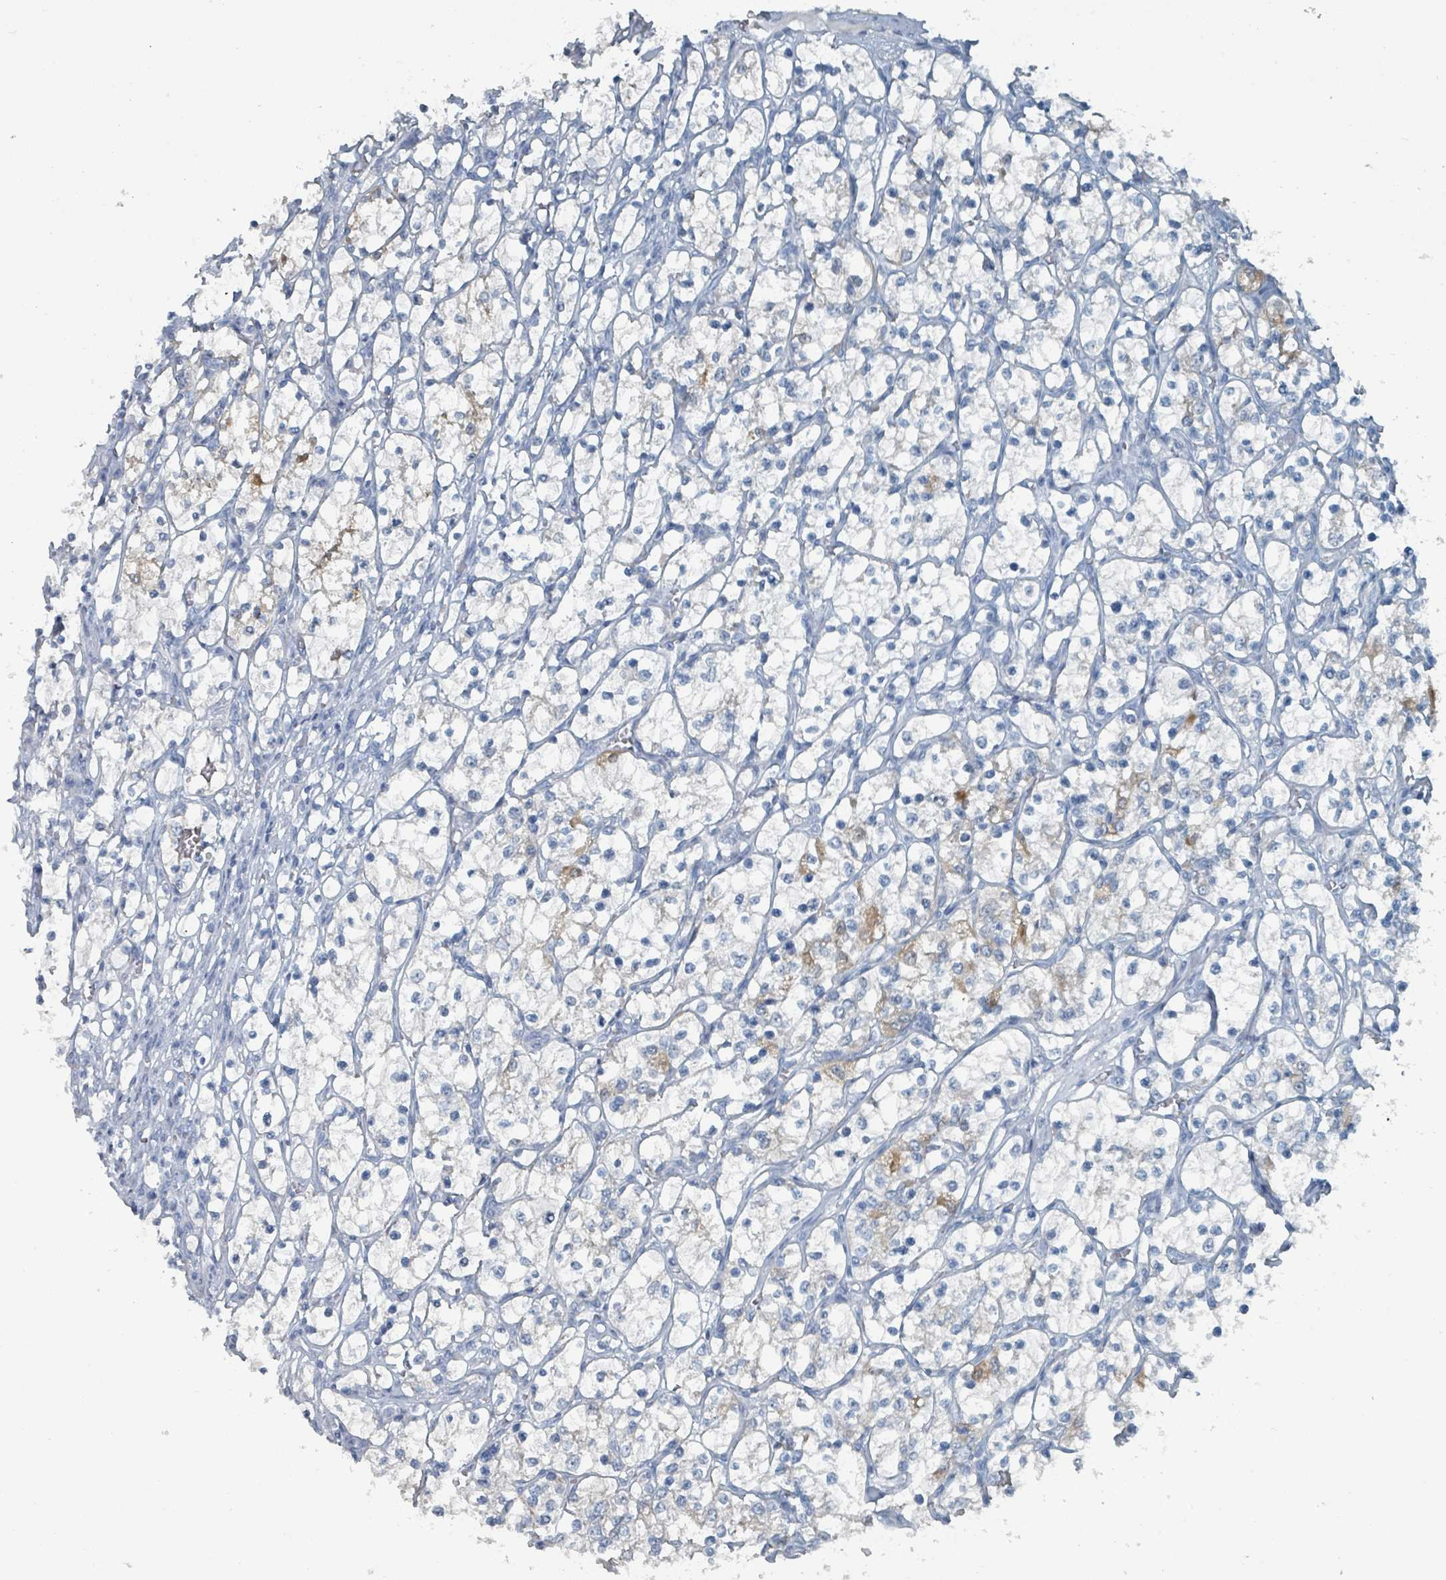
{"staining": {"intensity": "moderate", "quantity": "<25%", "location": "cytoplasmic/membranous"}, "tissue": "renal cancer", "cell_type": "Tumor cells", "image_type": "cancer", "snomed": [{"axis": "morphology", "description": "Adenocarcinoma, NOS"}, {"axis": "topography", "description": "Kidney"}], "caption": "Immunohistochemical staining of adenocarcinoma (renal) displays moderate cytoplasmic/membranous protein positivity in about <25% of tumor cells.", "gene": "GAMT", "patient": {"sex": "female", "age": 69}}